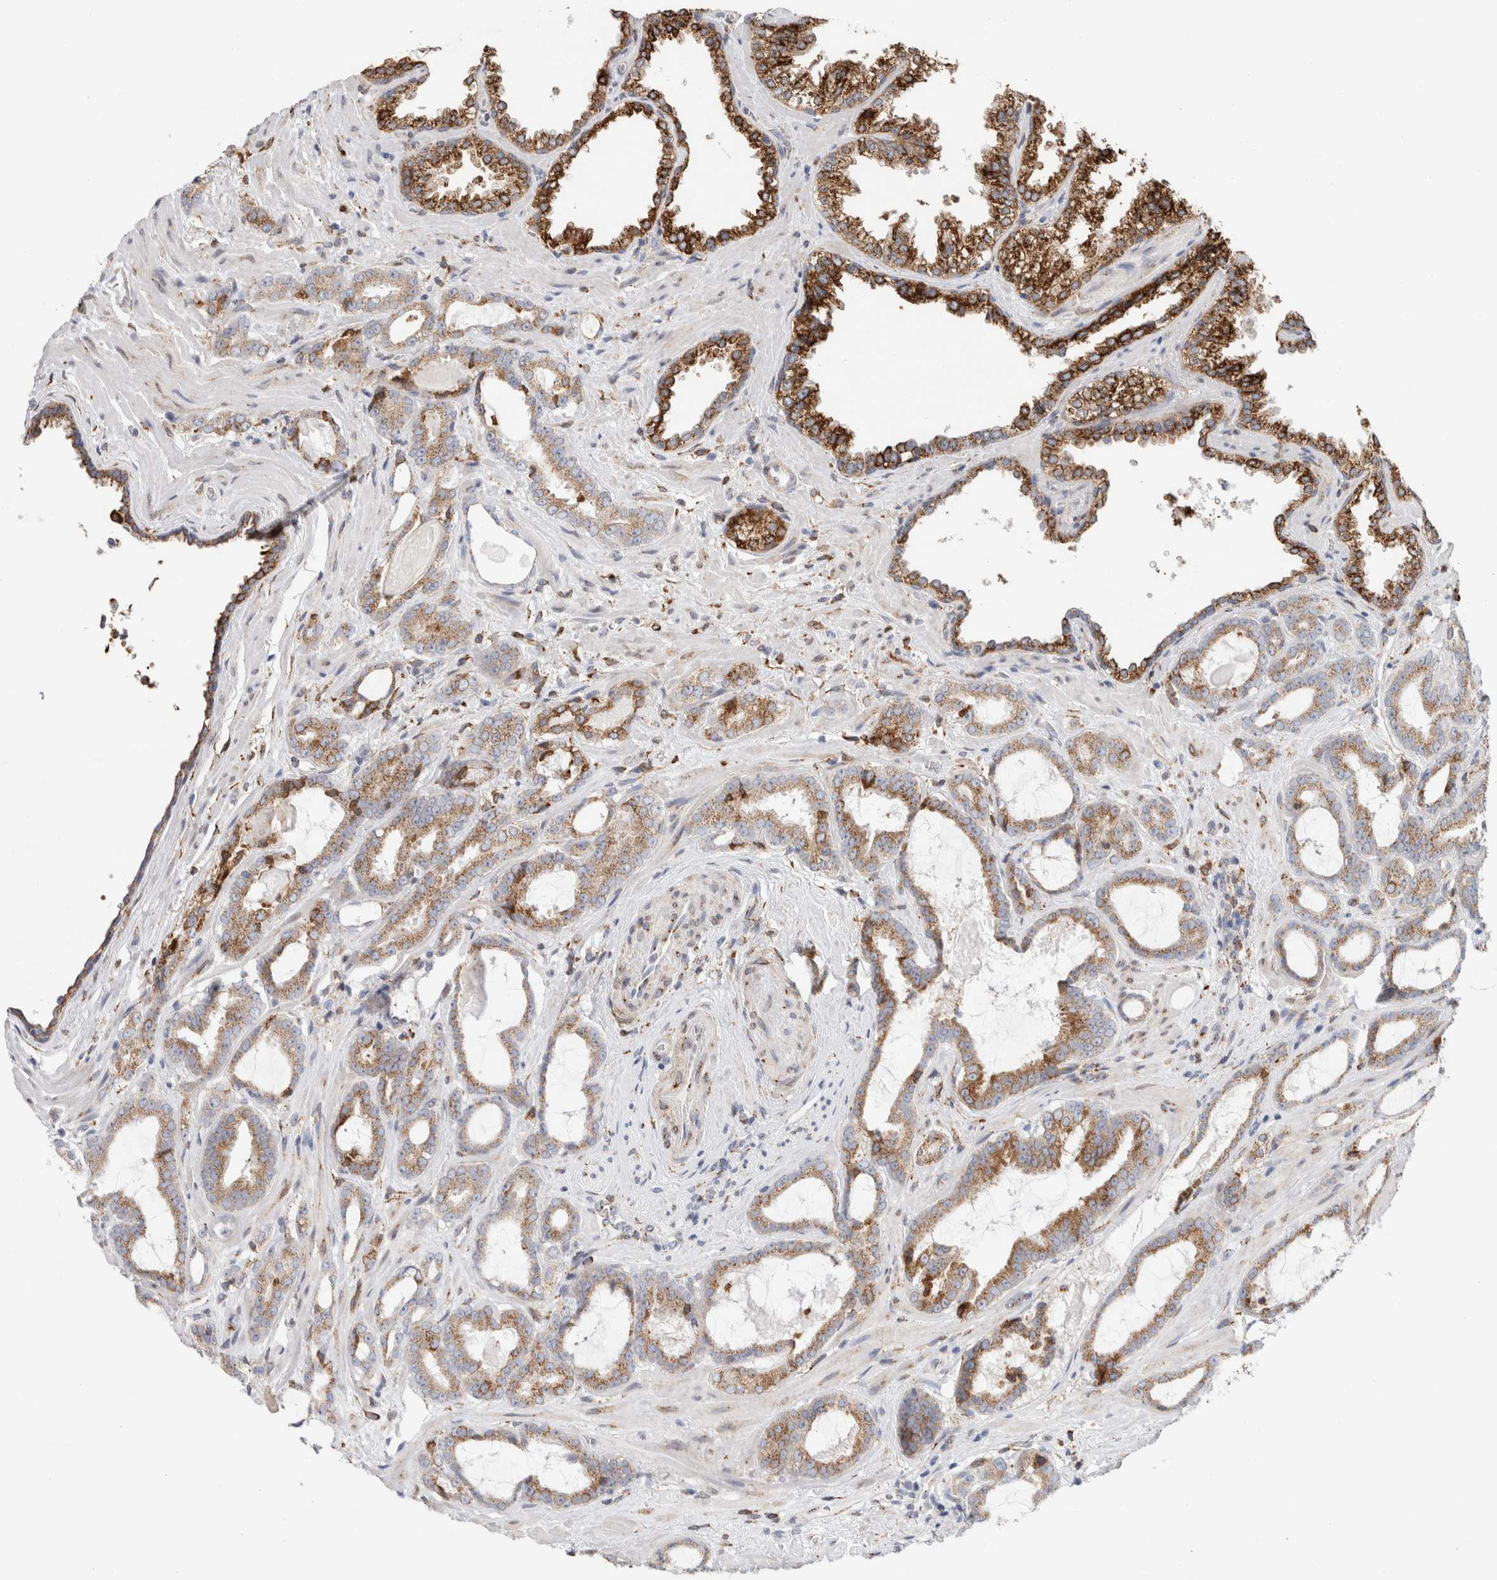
{"staining": {"intensity": "strong", "quantity": ">75%", "location": "cytoplasmic/membranous"}, "tissue": "prostate cancer", "cell_type": "Tumor cells", "image_type": "cancer", "snomed": [{"axis": "morphology", "description": "Adenocarcinoma, Low grade"}, {"axis": "topography", "description": "Prostate"}], "caption": "Protein analysis of prostate cancer (adenocarcinoma (low-grade)) tissue exhibits strong cytoplasmic/membranous expression in about >75% of tumor cells. (DAB (3,3'-diaminobenzidine) = brown stain, brightfield microscopy at high magnification).", "gene": "MCFD2", "patient": {"sex": "male", "age": 60}}